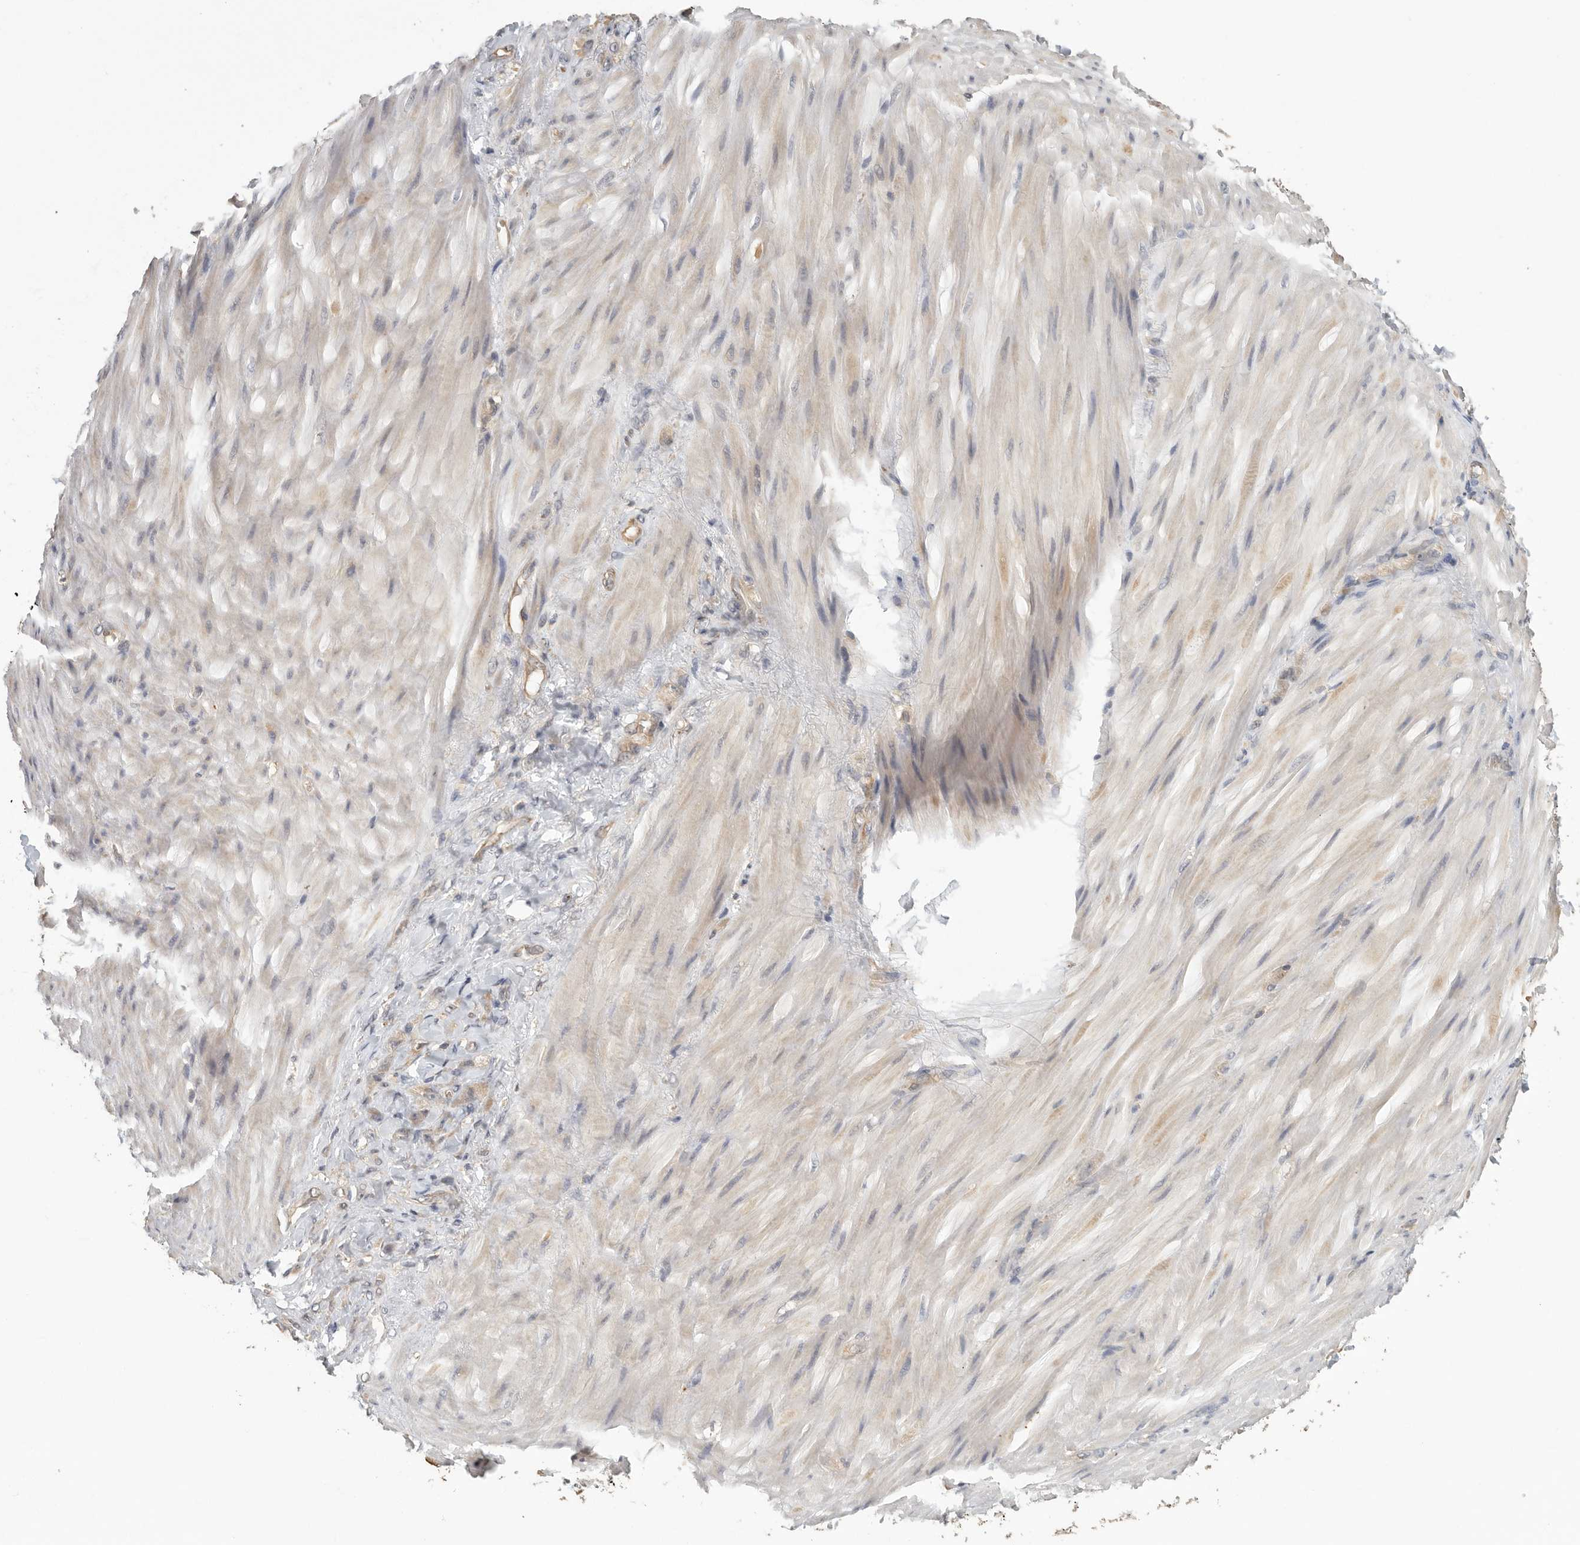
{"staining": {"intensity": "weak", "quantity": "<25%", "location": "cytoplasmic/membranous"}, "tissue": "stomach cancer", "cell_type": "Tumor cells", "image_type": "cancer", "snomed": [{"axis": "morphology", "description": "Normal tissue, NOS"}, {"axis": "morphology", "description": "Adenocarcinoma, NOS"}, {"axis": "topography", "description": "Stomach"}], "caption": "Tumor cells are negative for protein expression in human adenocarcinoma (stomach).", "gene": "CCT8", "patient": {"sex": "male", "age": 82}}